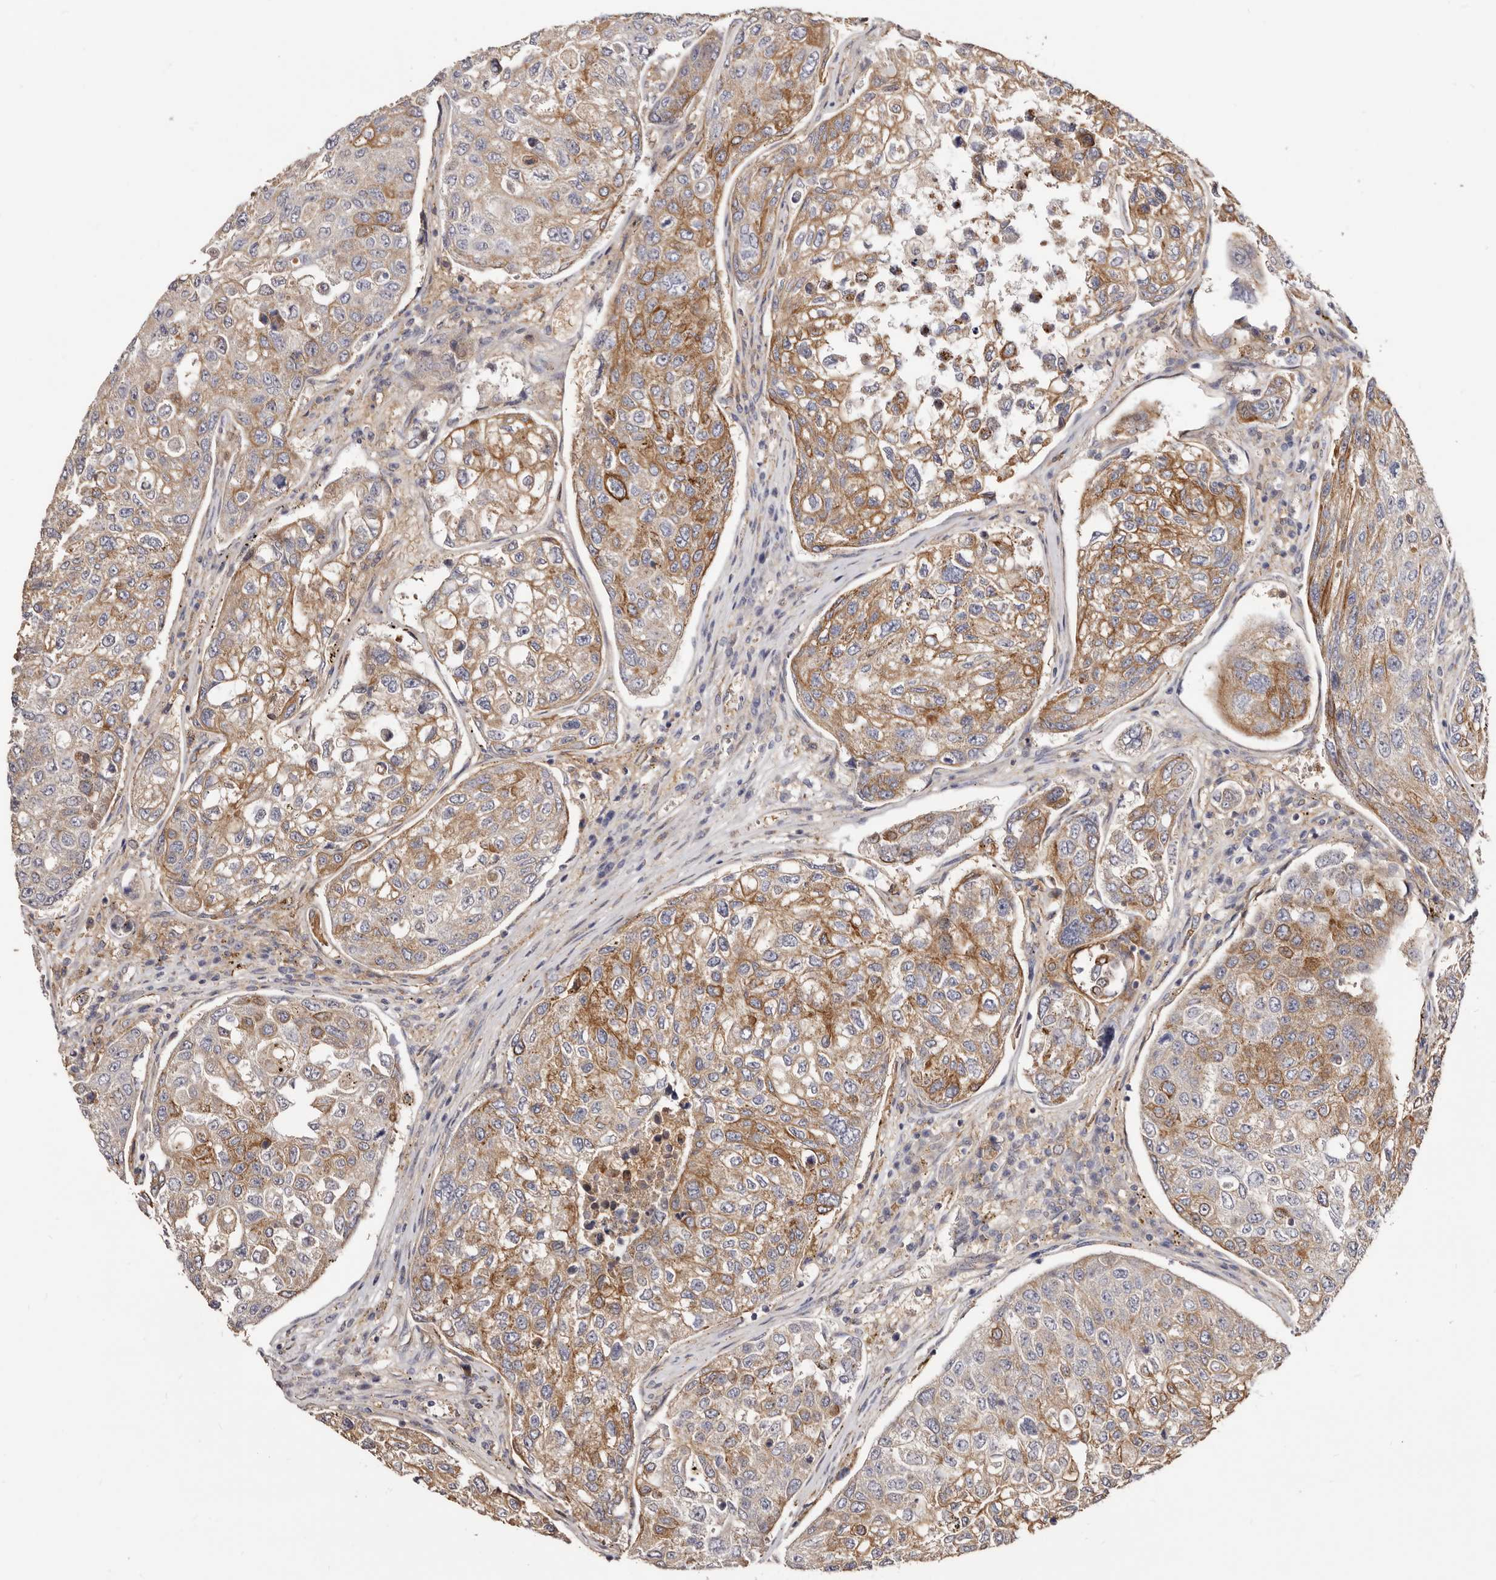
{"staining": {"intensity": "moderate", "quantity": ">75%", "location": "cytoplasmic/membranous"}, "tissue": "urothelial cancer", "cell_type": "Tumor cells", "image_type": "cancer", "snomed": [{"axis": "morphology", "description": "Urothelial carcinoma, High grade"}, {"axis": "topography", "description": "Lymph node"}, {"axis": "topography", "description": "Urinary bladder"}], "caption": "High-power microscopy captured an immunohistochemistry (IHC) micrograph of urothelial cancer, revealing moderate cytoplasmic/membranous expression in approximately >75% of tumor cells. The staining was performed using DAB (3,3'-diaminobenzidine), with brown indicating positive protein expression. Nuclei are stained blue with hematoxylin.", "gene": "LRRC25", "patient": {"sex": "male", "age": 51}}